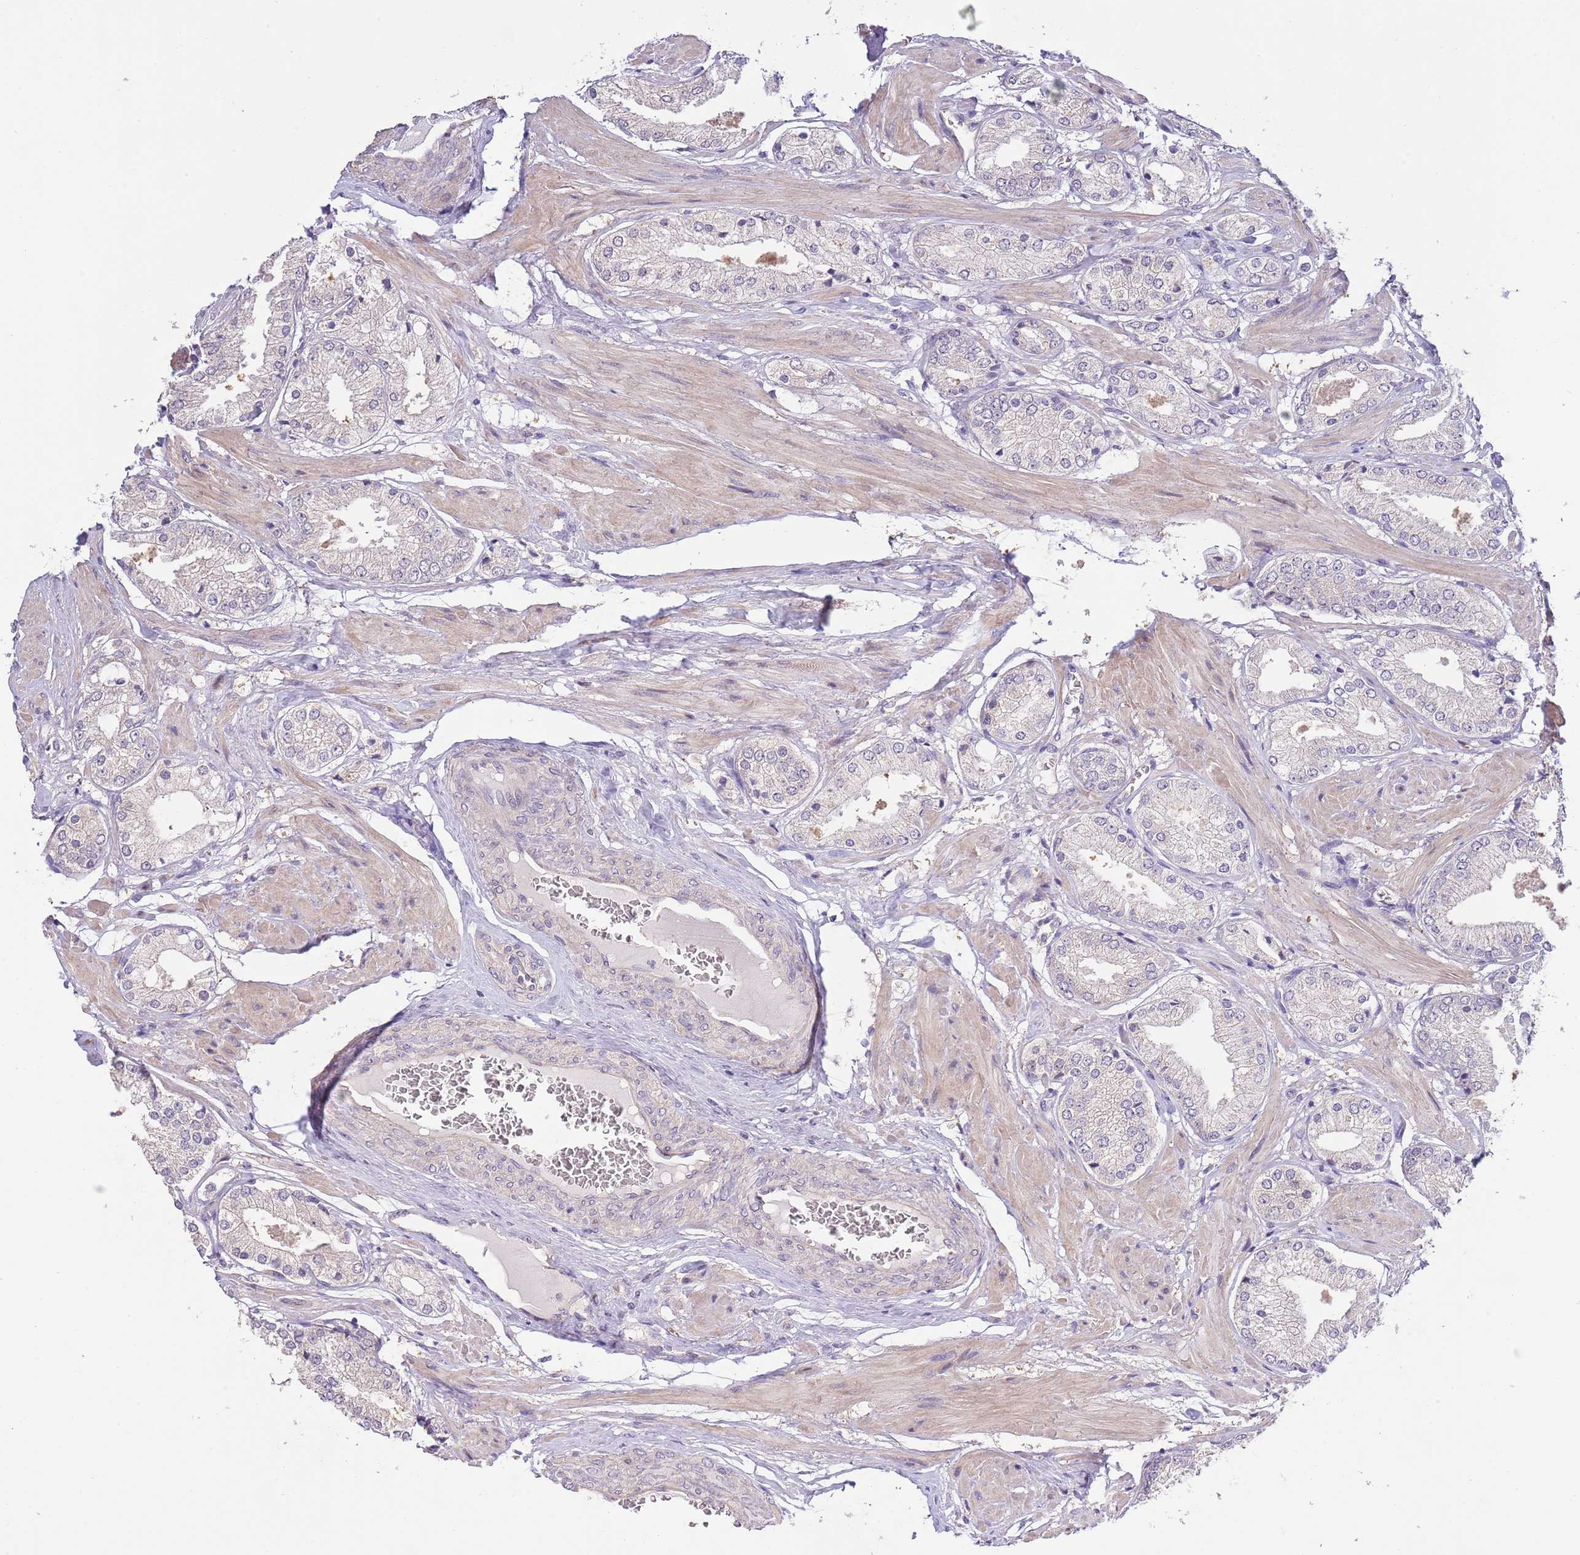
{"staining": {"intensity": "negative", "quantity": "none", "location": "none"}, "tissue": "prostate cancer", "cell_type": "Tumor cells", "image_type": "cancer", "snomed": [{"axis": "morphology", "description": "Adenocarcinoma, High grade"}, {"axis": "topography", "description": "Prostate and seminal vesicle, NOS"}], "caption": "Tumor cells show no significant protein staining in high-grade adenocarcinoma (prostate).", "gene": "LIPJ", "patient": {"sex": "male", "age": 64}}